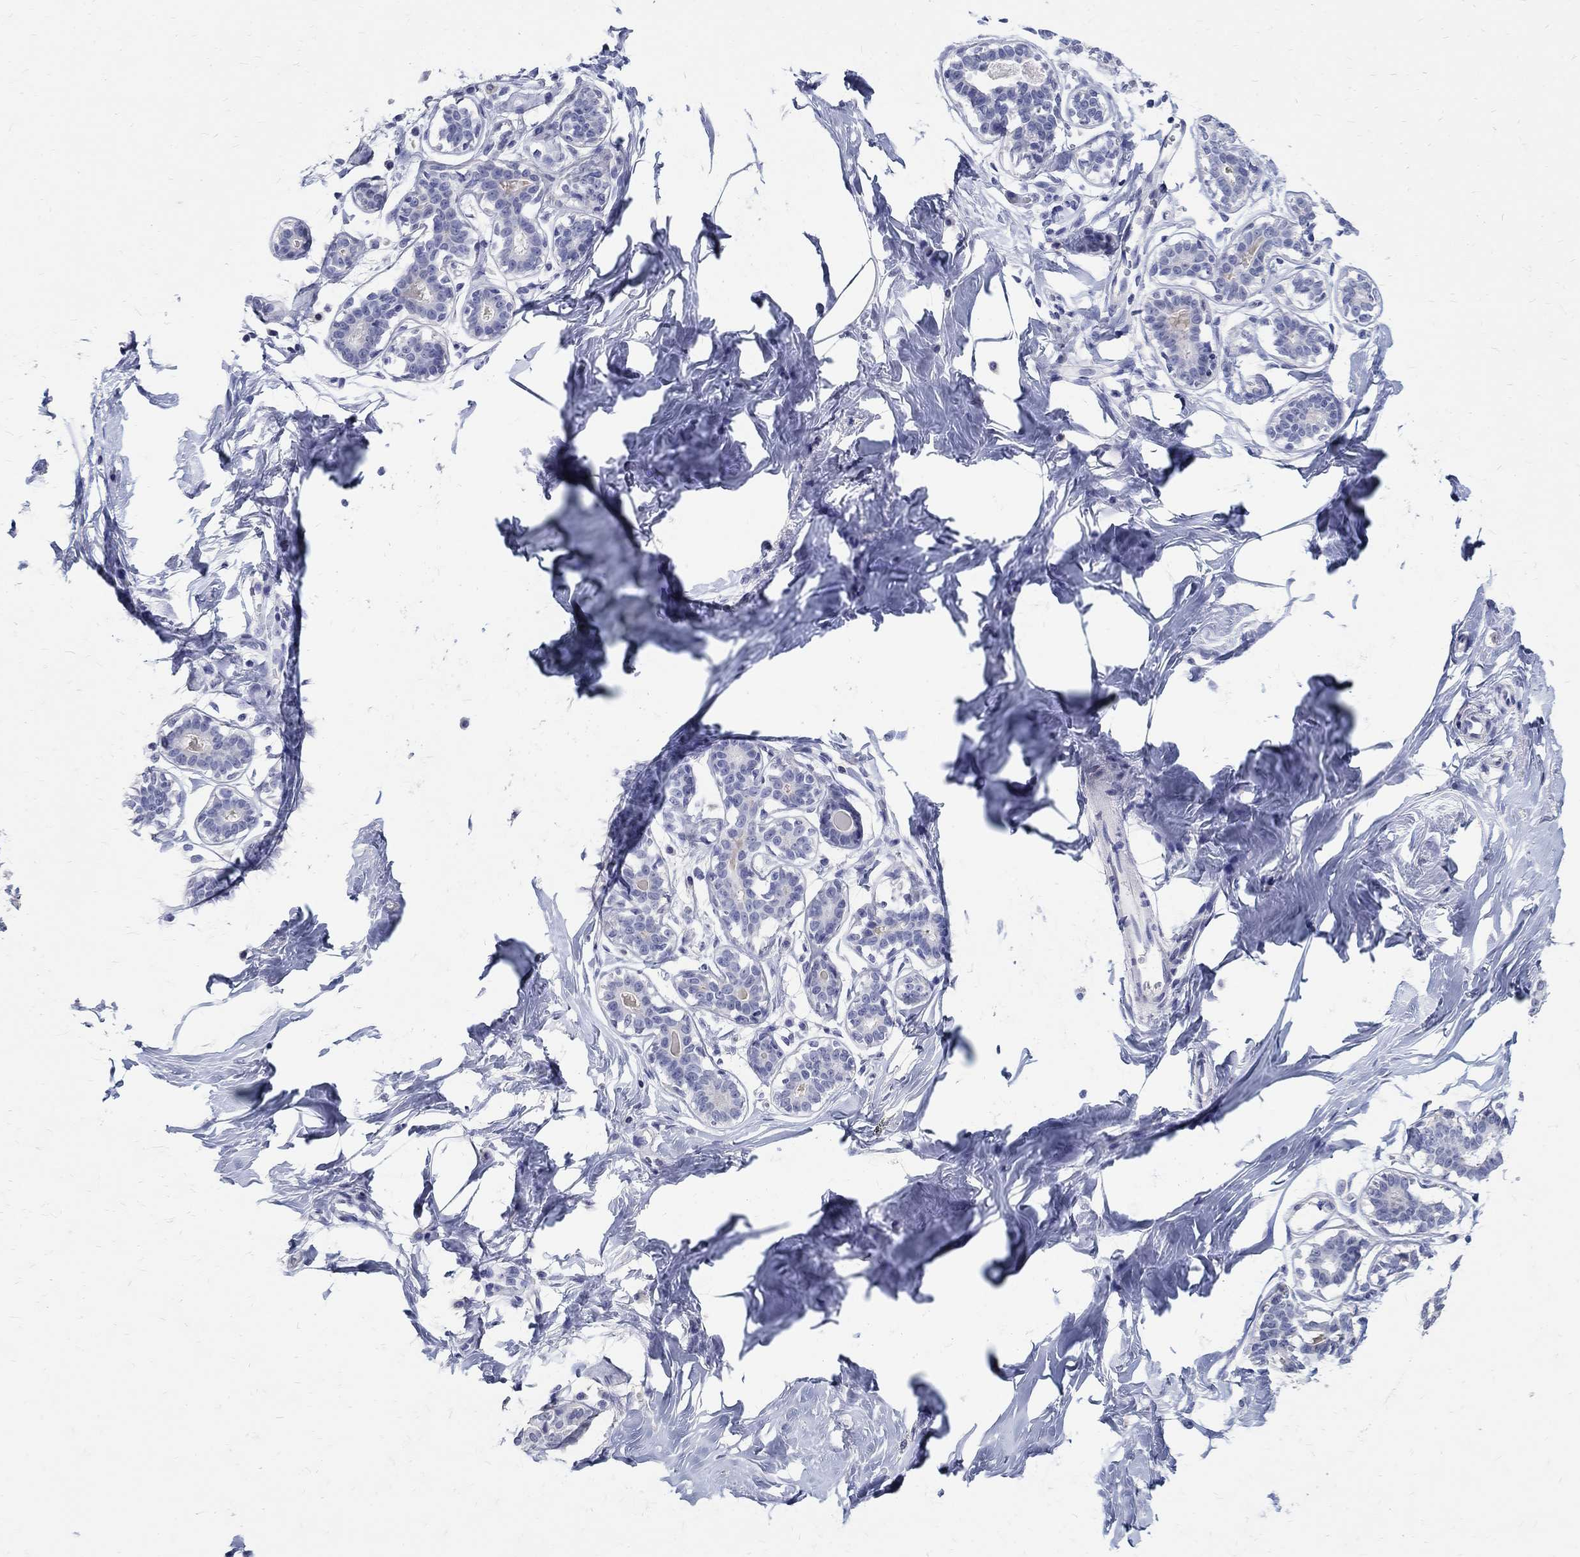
{"staining": {"intensity": "negative", "quantity": "none", "location": "none"}, "tissue": "breast", "cell_type": "Adipocytes", "image_type": "normal", "snomed": [{"axis": "morphology", "description": "Normal tissue, NOS"}, {"axis": "morphology", "description": "Lobular carcinoma, in situ"}, {"axis": "topography", "description": "Breast"}], "caption": "The immunohistochemistry (IHC) image has no significant positivity in adipocytes of breast. (Brightfield microscopy of DAB immunohistochemistry (IHC) at high magnification).", "gene": "SOX2", "patient": {"sex": "female", "age": 35}}